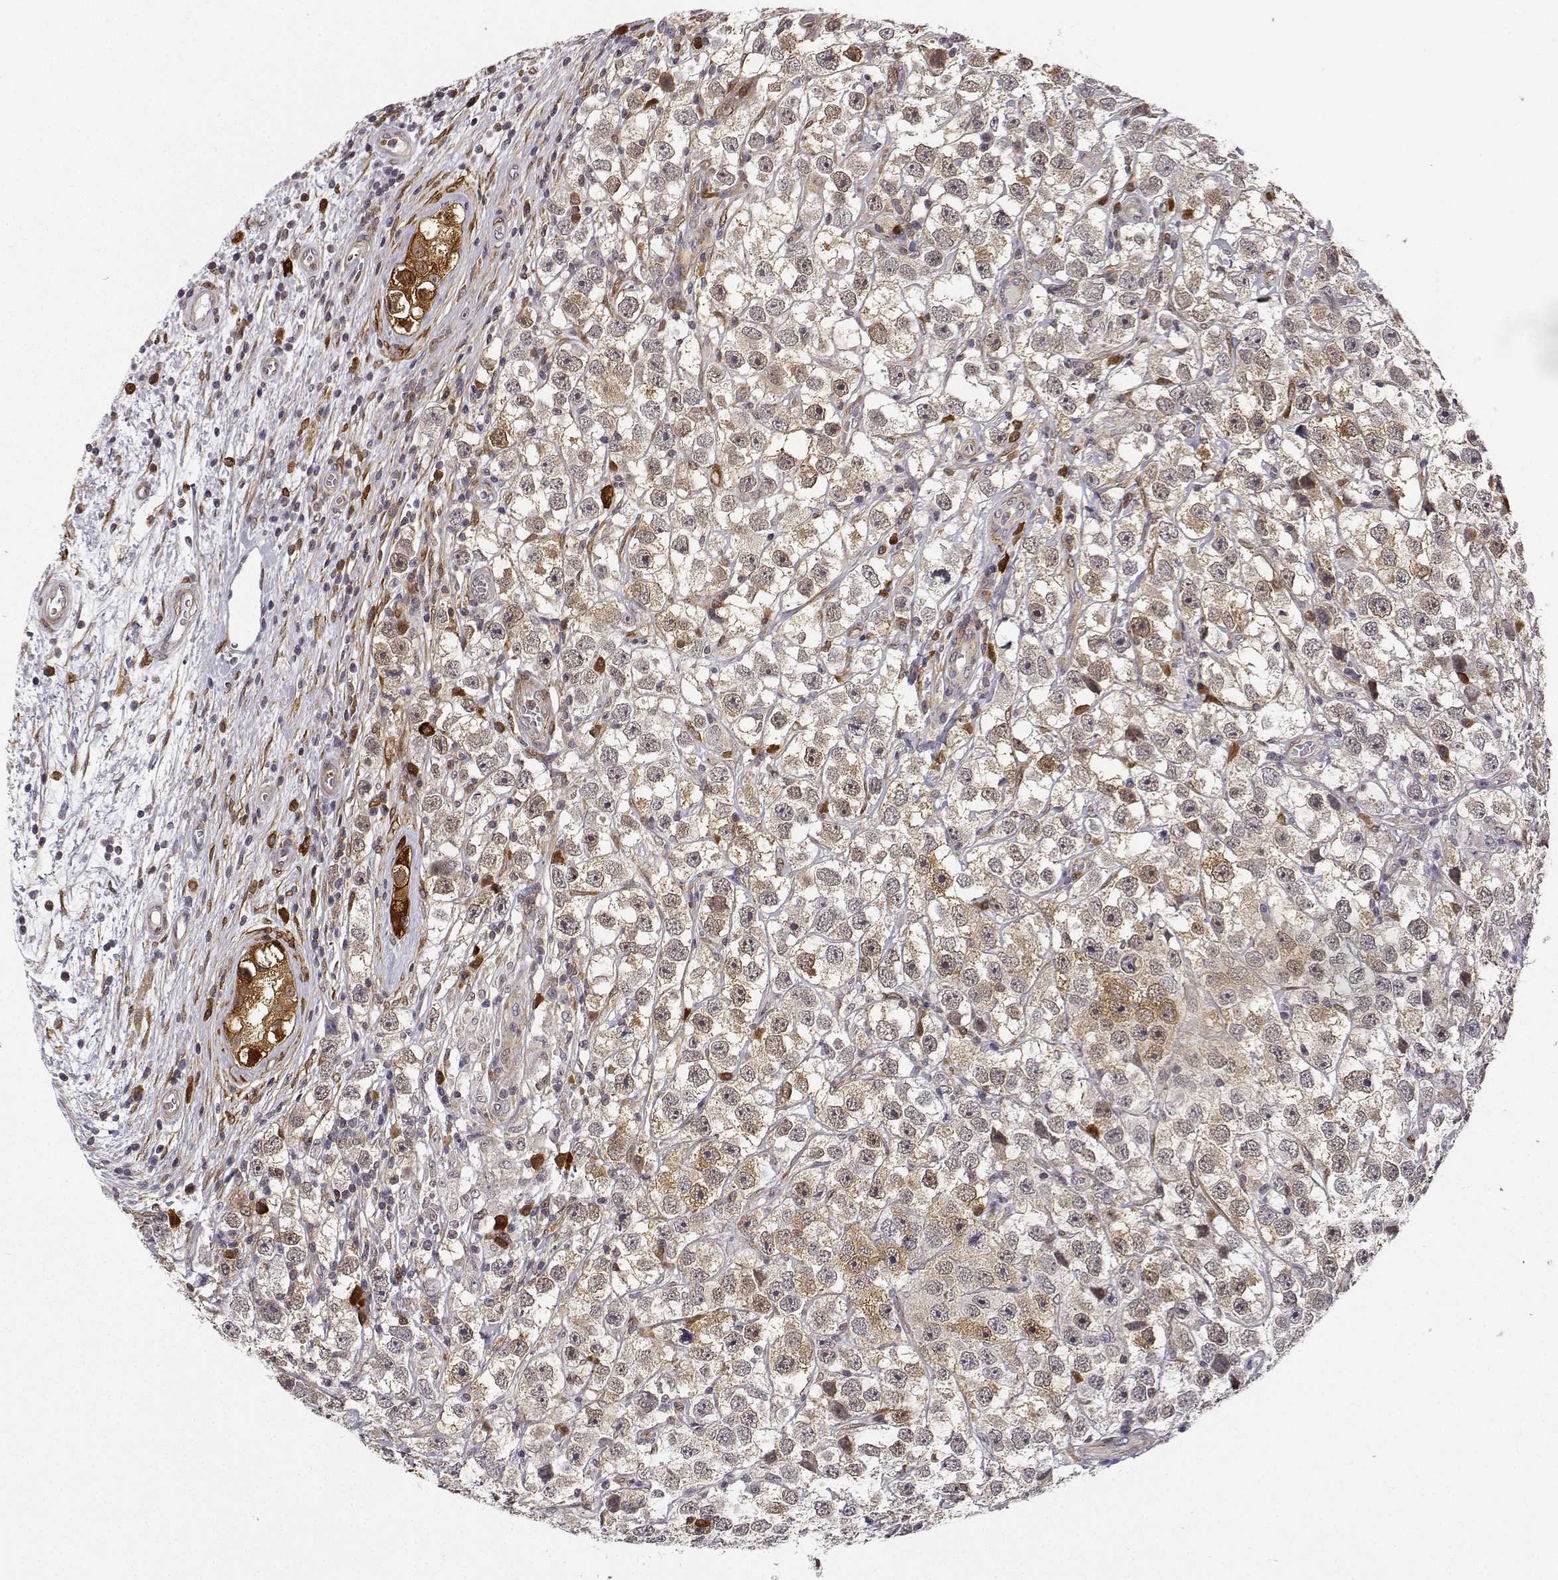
{"staining": {"intensity": "weak", "quantity": "<25%", "location": "cytoplasmic/membranous"}, "tissue": "testis cancer", "cell_type": "Tumor cells", "image_type": "cancer", "snomed": [{"axis": "morphology", "description": "Seminoma, NOS"}, {"axis": "topography", "description": "Testis"}], "caption": "A histopathology image of seminoma (testis) stained for a protein reveals no brown staining in tumor cells.", "gene": "PHGDH", "patient": {"sex": "male", "age": 26}}